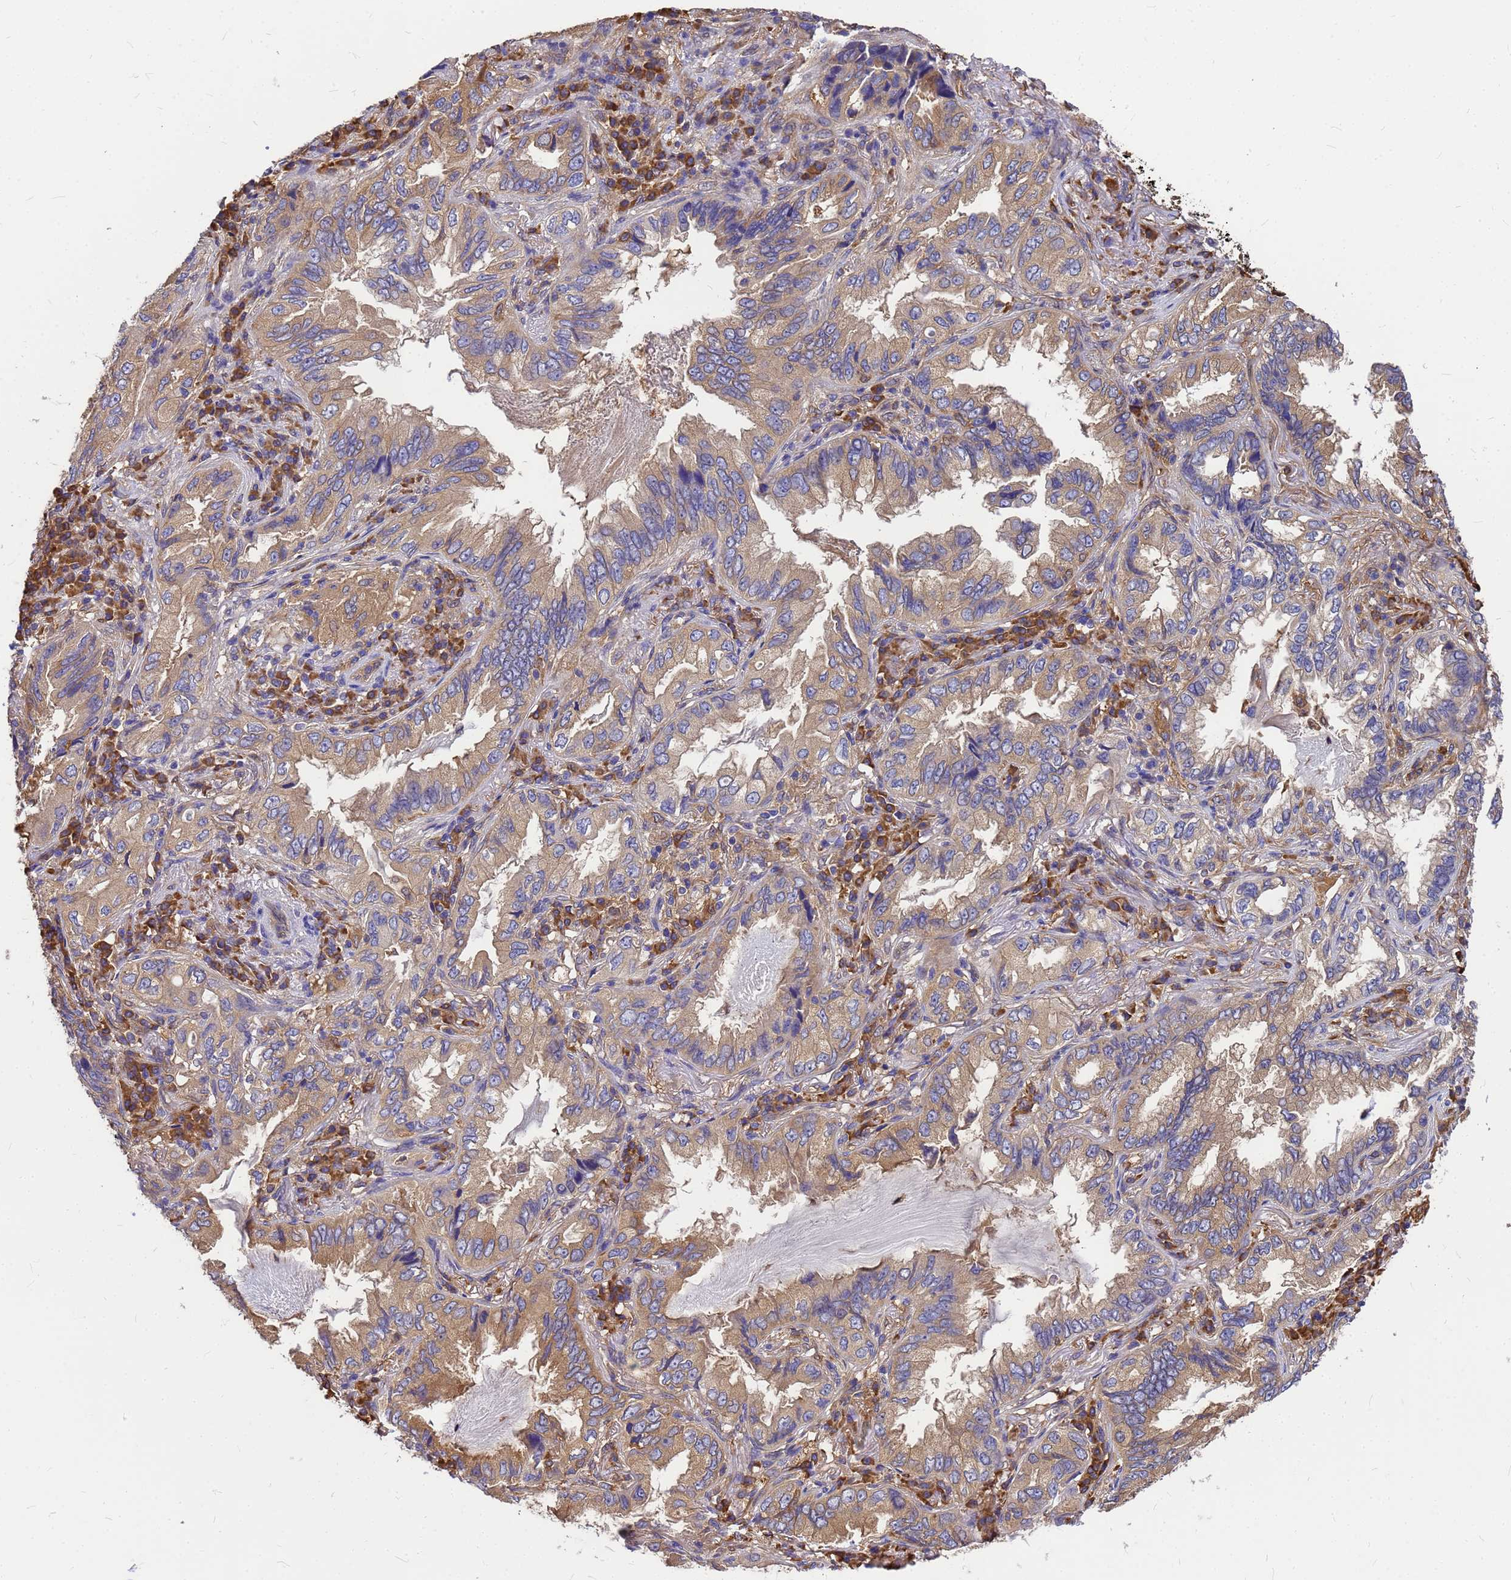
{"staining": {"intensity": "weak", "quantity": ">75%", "location": "cytoplasmic/membranous"}, "tissue": "lung cancer", "cell_type": "Tumor cells", "image_type": "cancer", "snomed": [{"axis": "morphology", "description": "Adenocarcinoma, NOS"}, {"axis": "topography", "description": "Lung"}], "caption": "Adenocarcinoma (lung) was stained to show a protein in brown. There is low levels of weak cytoplasmic/membranous expression in about >75% of tumor cells.", "gene": "GID4", "patient": {"sex": "female", "age": 69}}